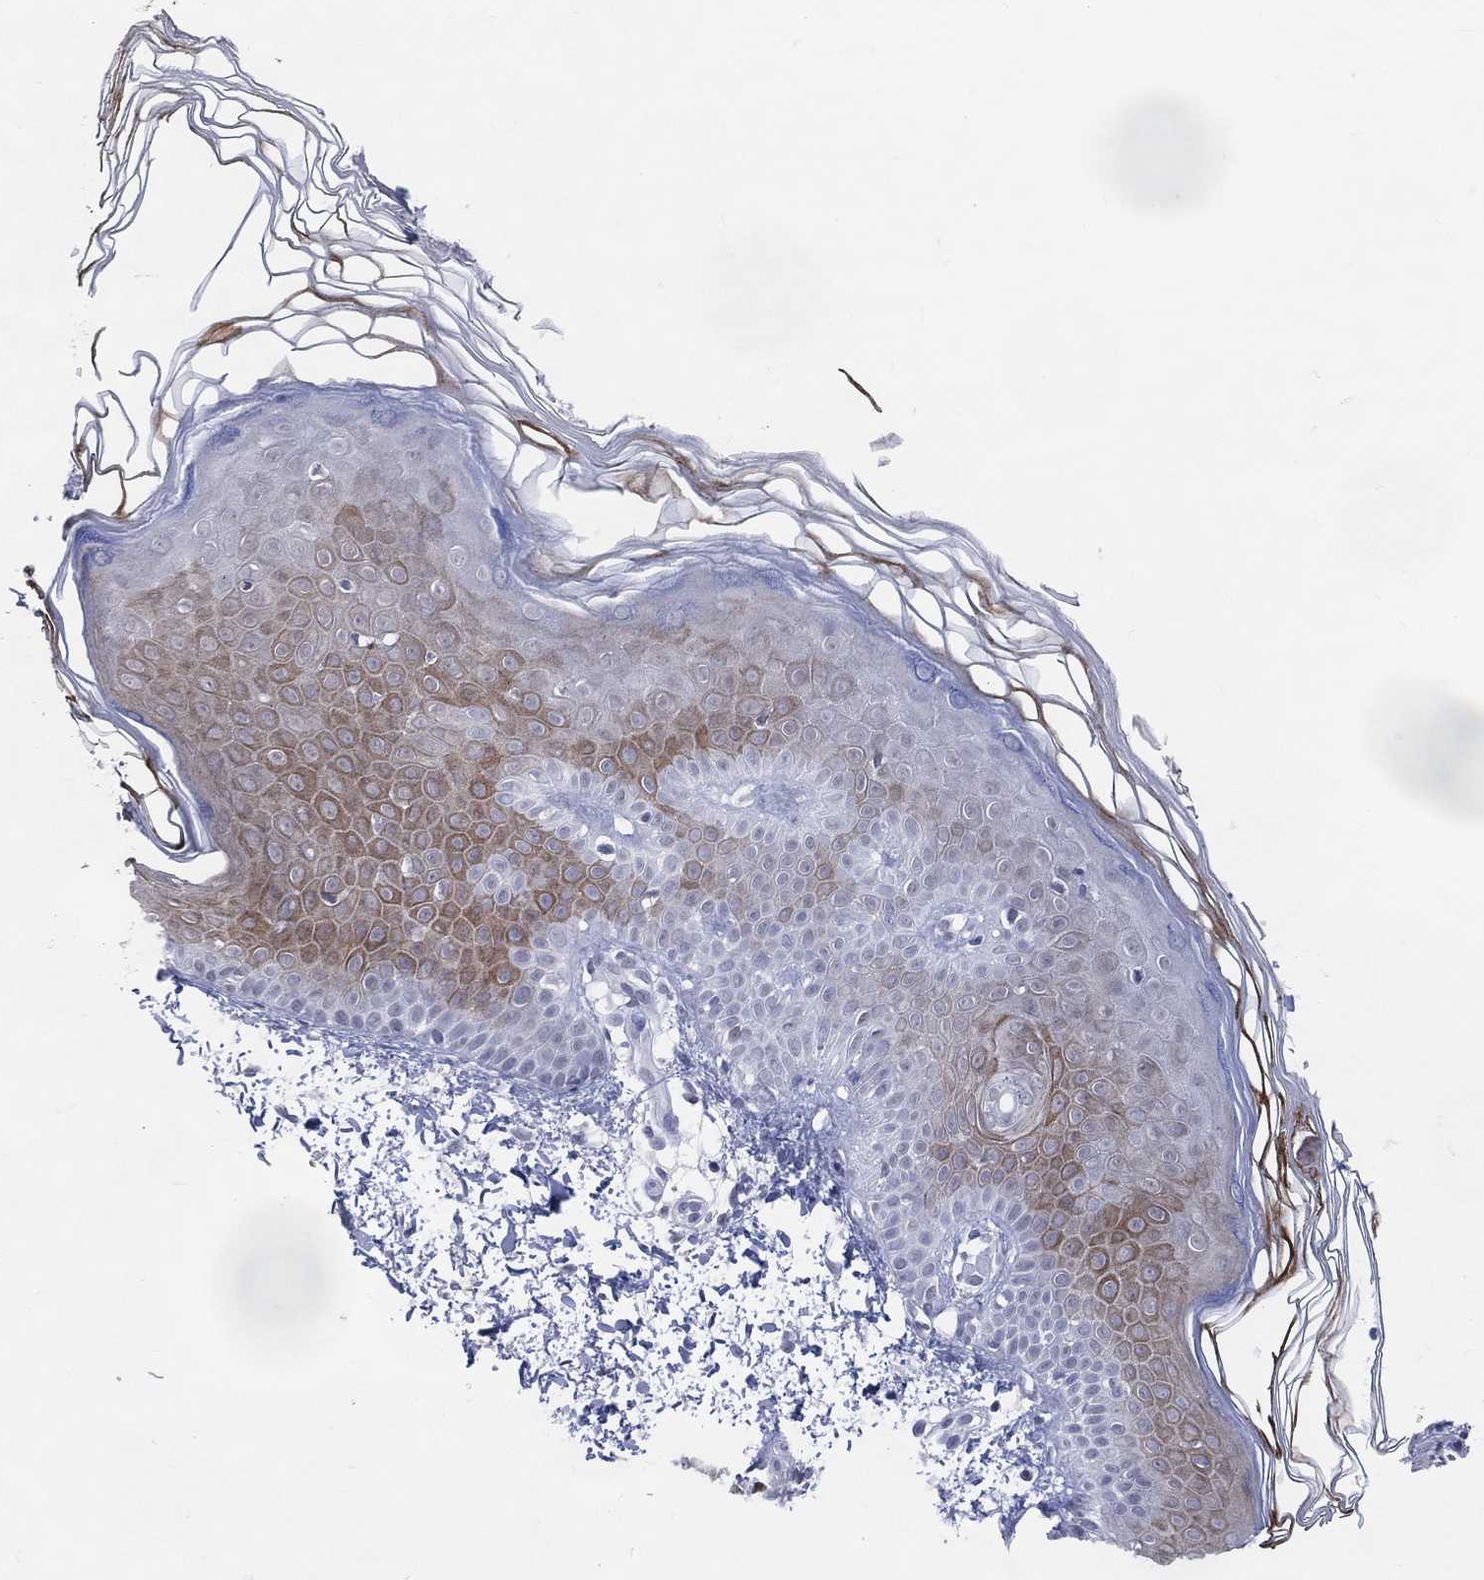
{"staining": {"intensity": "negative", "quantity": "none", "location": "none"}, "tissue": "skin", "cell_type": "Fibroblasts", "image_type": "normal", "snomed": [{"axis": "morphology", "description": "Normal tissue, NOS"}, {"axis": "topography", "description": "Skin"}], "caption": "A histopathology image of human skin is negative for staining in fibroblasts. (DAB immunohistochemistry (IHC) visualized using brightfield microscopy, high magnification).", "gene": "CFAP58", "patient": {"sex": "female", "age": 62}}